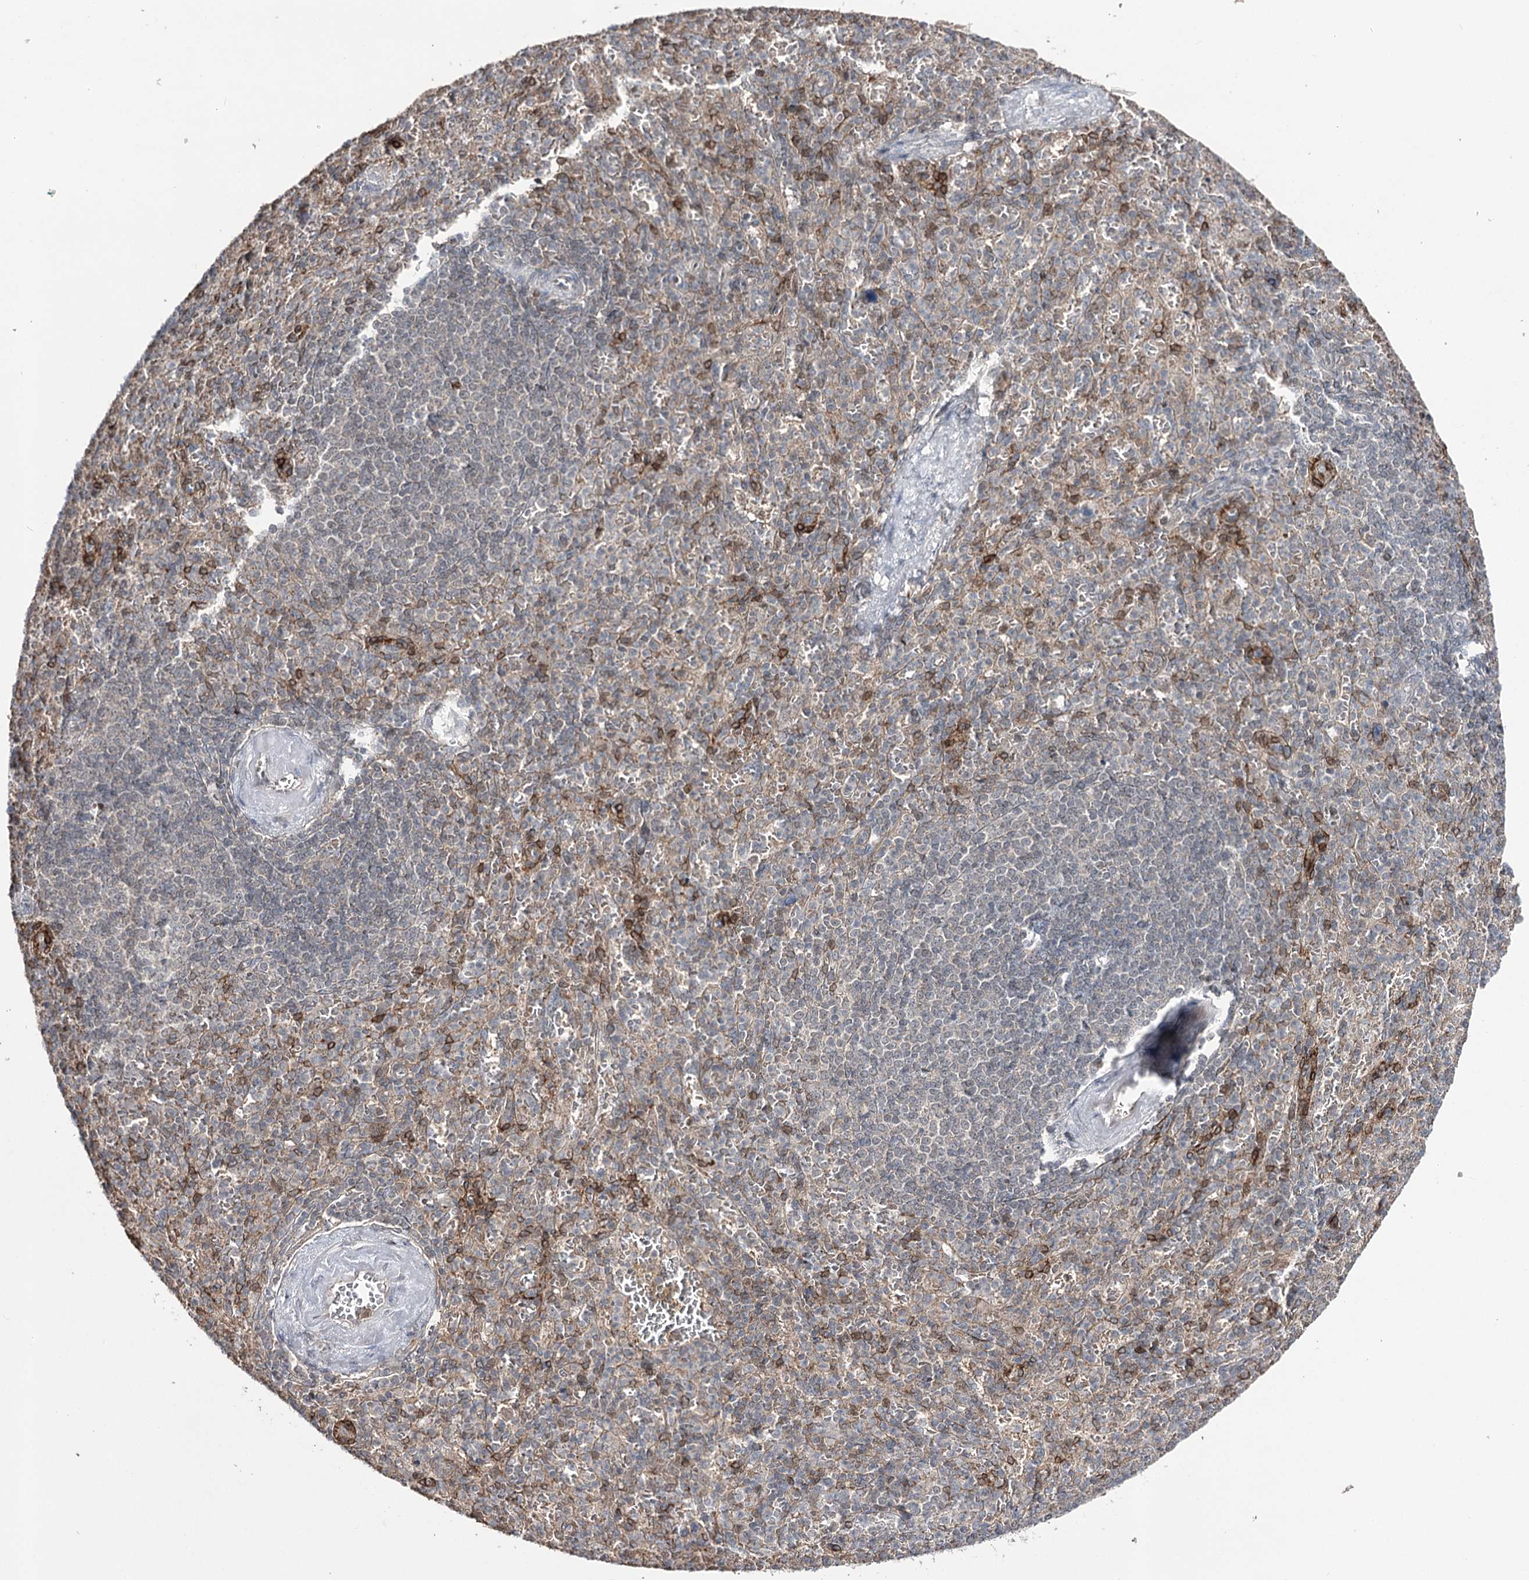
{"staining": {"intensity": "strong", "quantity": "<25%", "location": "cytoplasmic/membranous"}, "tissue": "spleen", "cell_type": "Cells in red pulp", "image_type": "normal", "snomed": [{"axis": "morphology", "description": "Normal tissue, NOS"}, {"axis": "topography", "description": "Spleen"}], "caption": "Spleen stained for a protein demonstrates strong cytoplasmic/membranous positivity in cells in red pulp. (Stains: DAB (3,3'-diaminobenzidine) in brown, nuclei in blue, Microscopy: brightfield microscopy at high magnification).", "gene": "HSD11B2", "patient": {"sex": "female", "age": 74}}